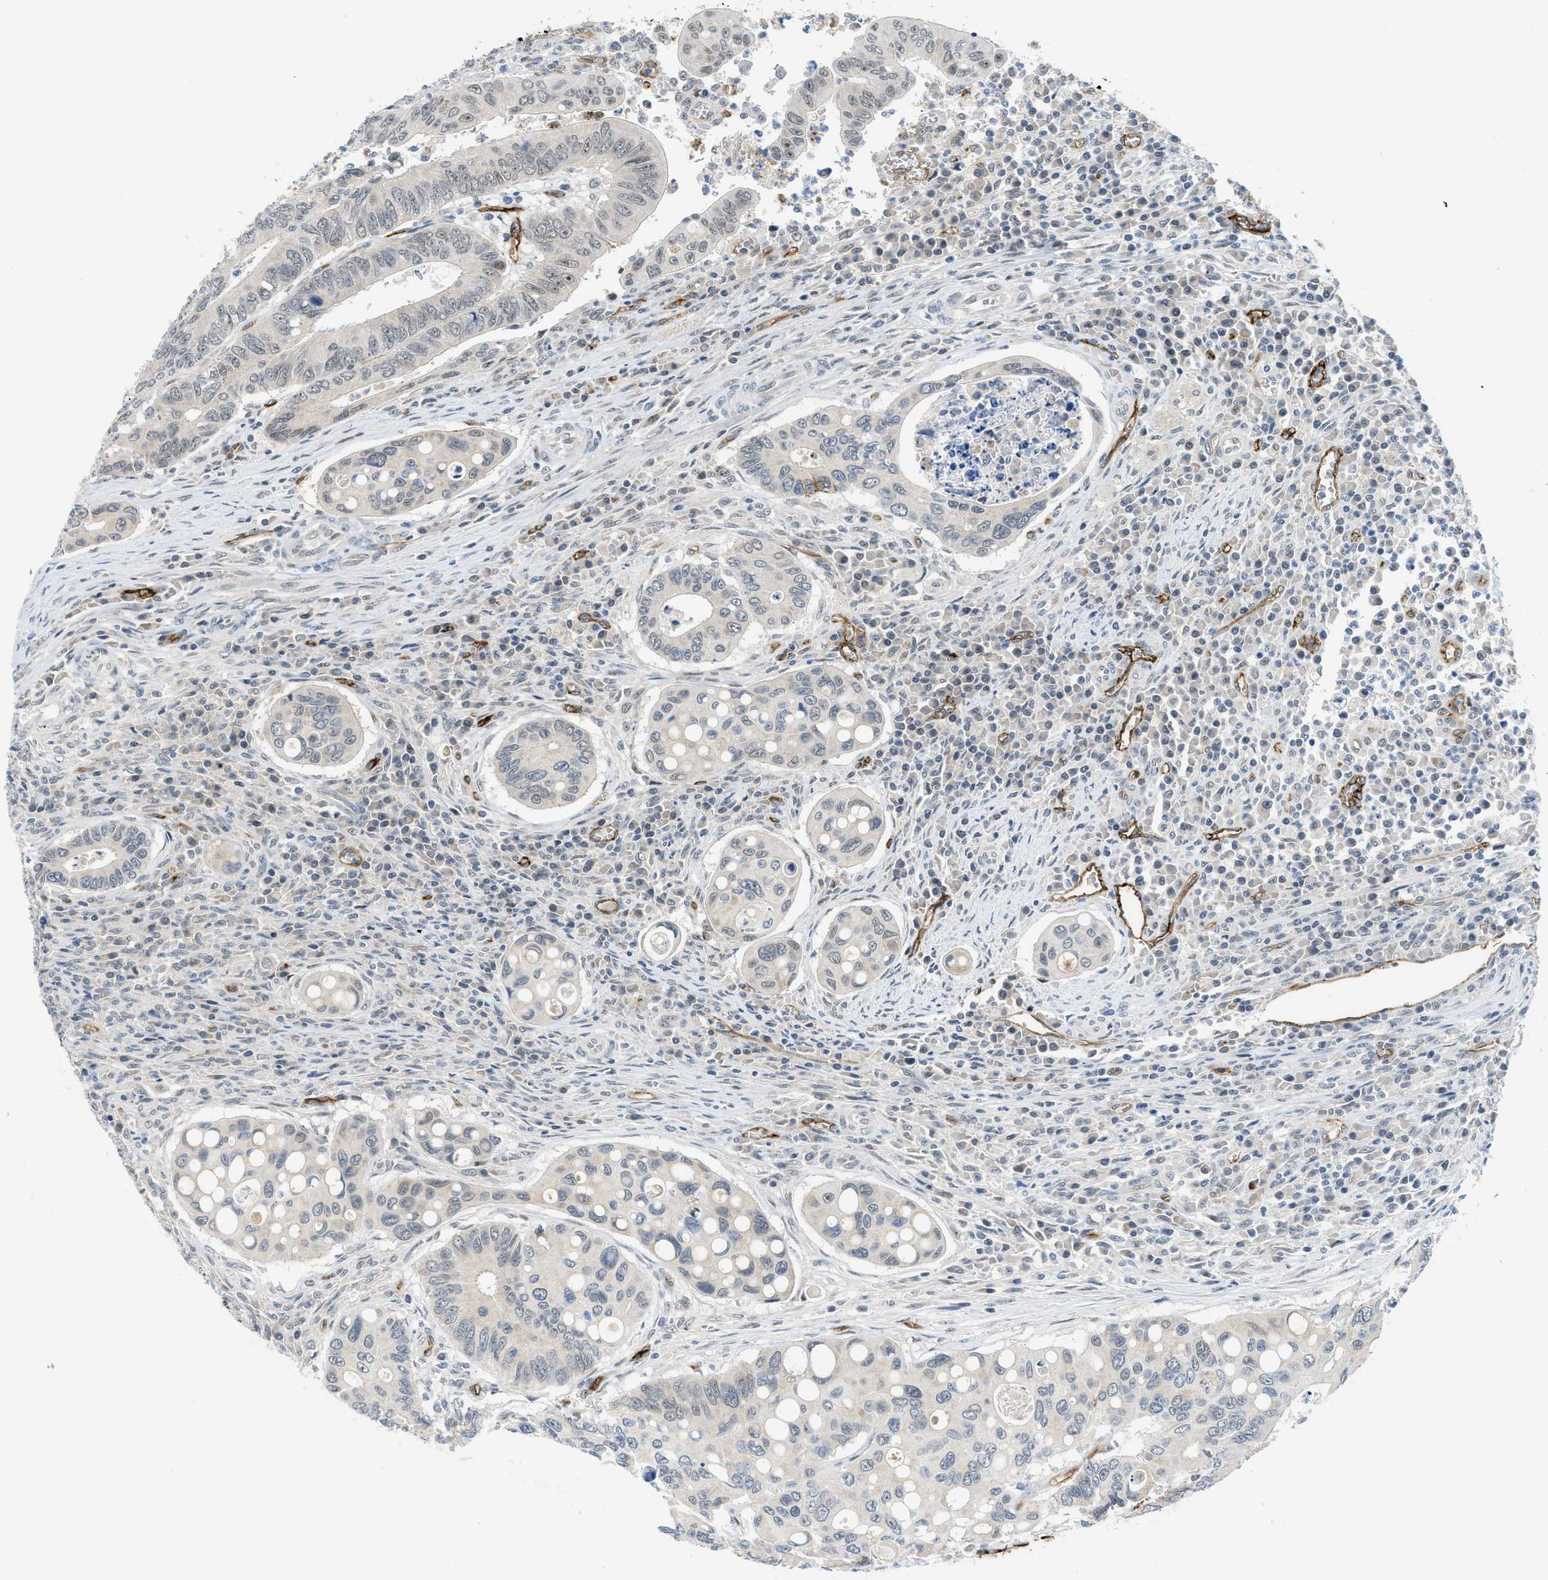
{"staining": {"intensity": "negative", "quantity": "none", "location": "none"}, "tissue": "colorectal cancer", "cell_type": "Tumor cells", "image_type": "cancer", "snomed": [{"axis": "morphology", "description": "Inflammation, NOS"}, {"axis": "morphology", "description": "Adenocarcinoma, NOS"}, {"axis": "topography", "description": "Colon"}], "caption": "IHC image of human colorectal adenocarcinoma stained for a protein (brown), which exhibits no expression in tumor cells. The staining was performed using DAB to visualize the protein expression in brown, while the nuclei were stained in blue with hematoxylin (Magnification: 20x).", "gene": "SLCO2A1", "patient": {"sex": "male", "age": 72}}